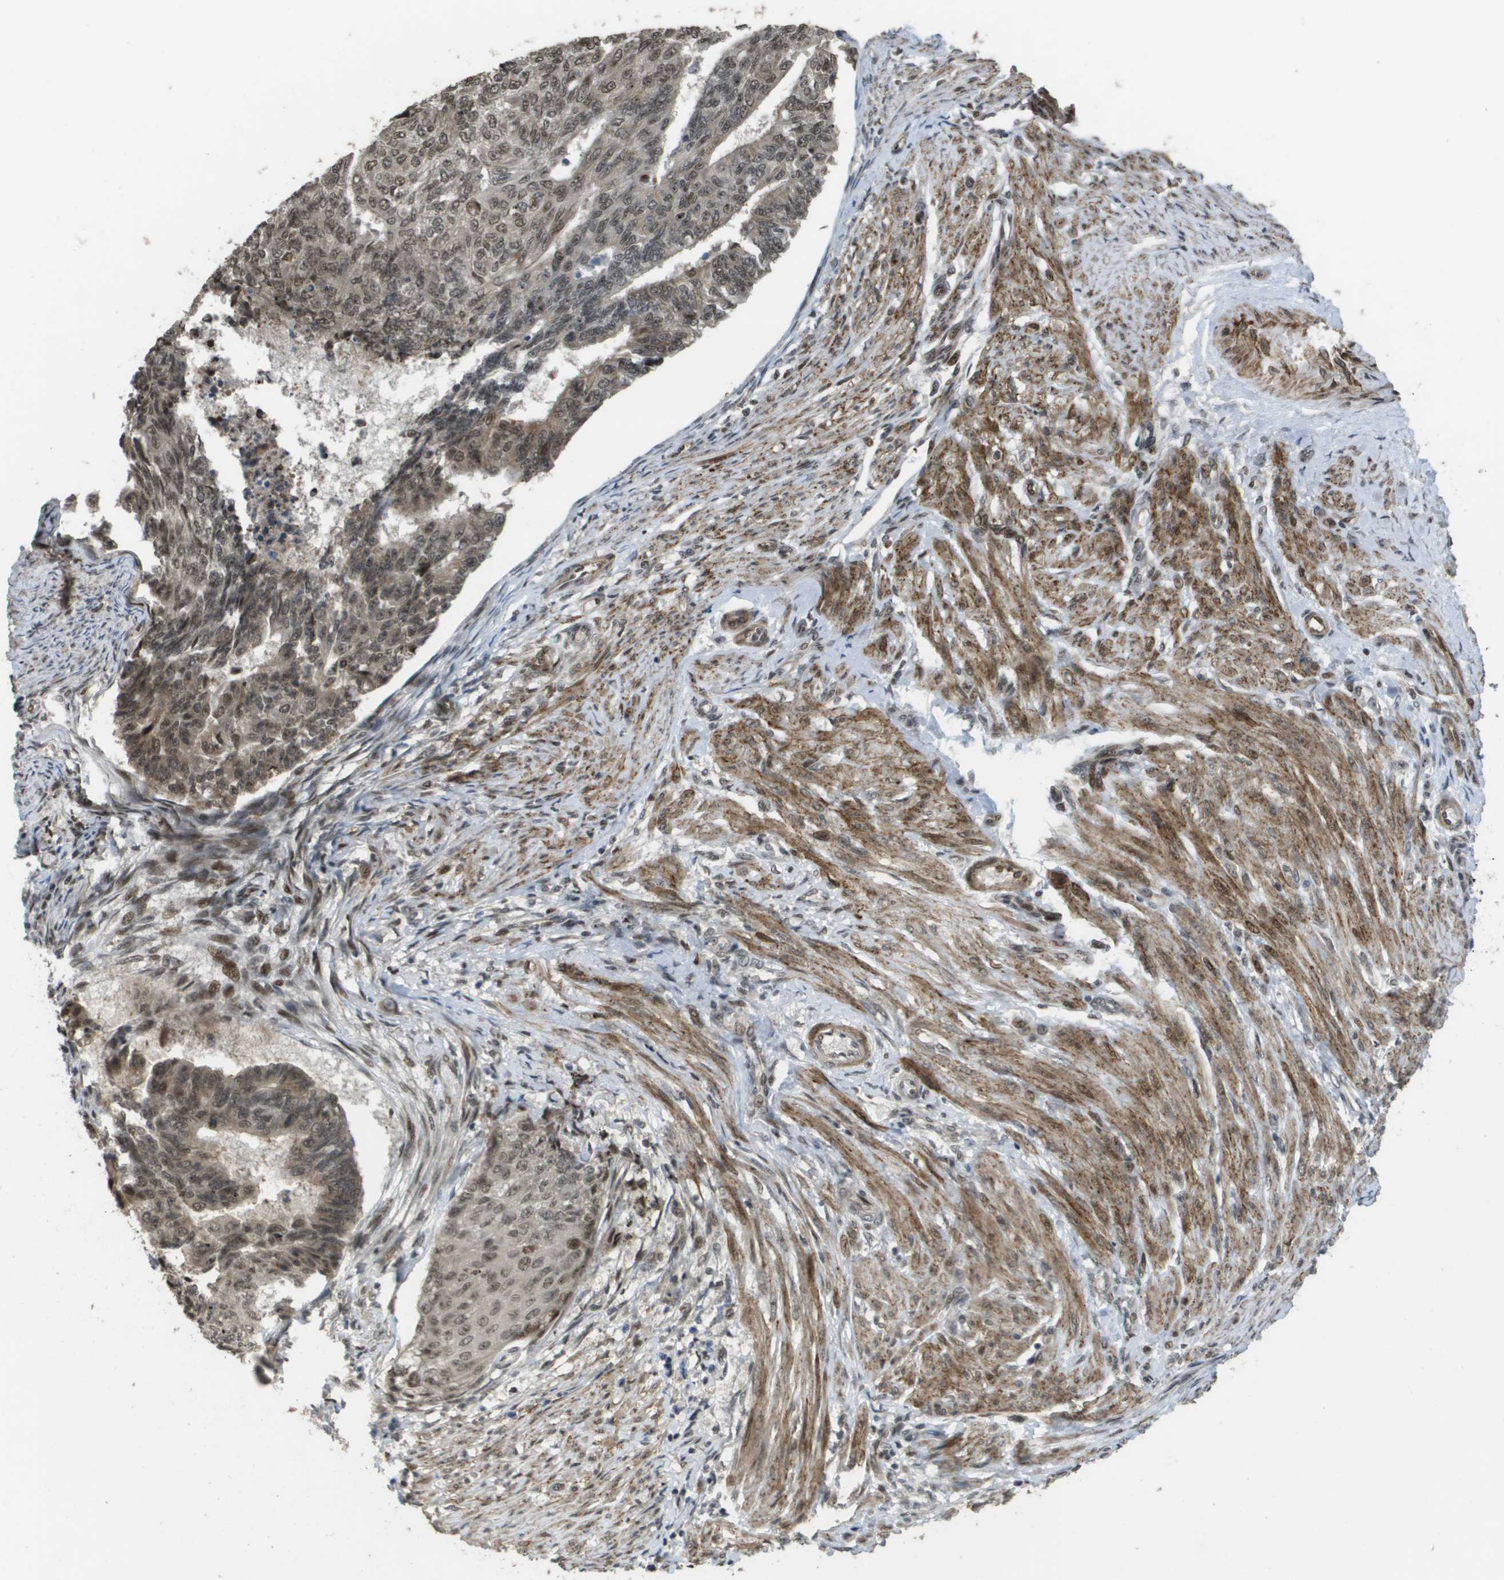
{"staining": {"intensity": "weak", "quantity": ">75%", "location": "cytoplasmic/membranous,nuclear"}, "tissue": "endometrial cancer", "cell_type": "Tumor cells", "image_type": "cancer", "snomed": [{"axis": "morphology", "description": "Adenocarcinoma, NOS"}, {"axis": "topography", "description": "Endometrium"}], "caption": "This micrograph exhibits immunohistochemistry staining of endometrial cancer, with low weak cytoplasmic/membranous and nuclear positivity in approximately >75% of tumor cells.", "gene": "KAT5", "patient": {"sex": "female", "age": 32}}